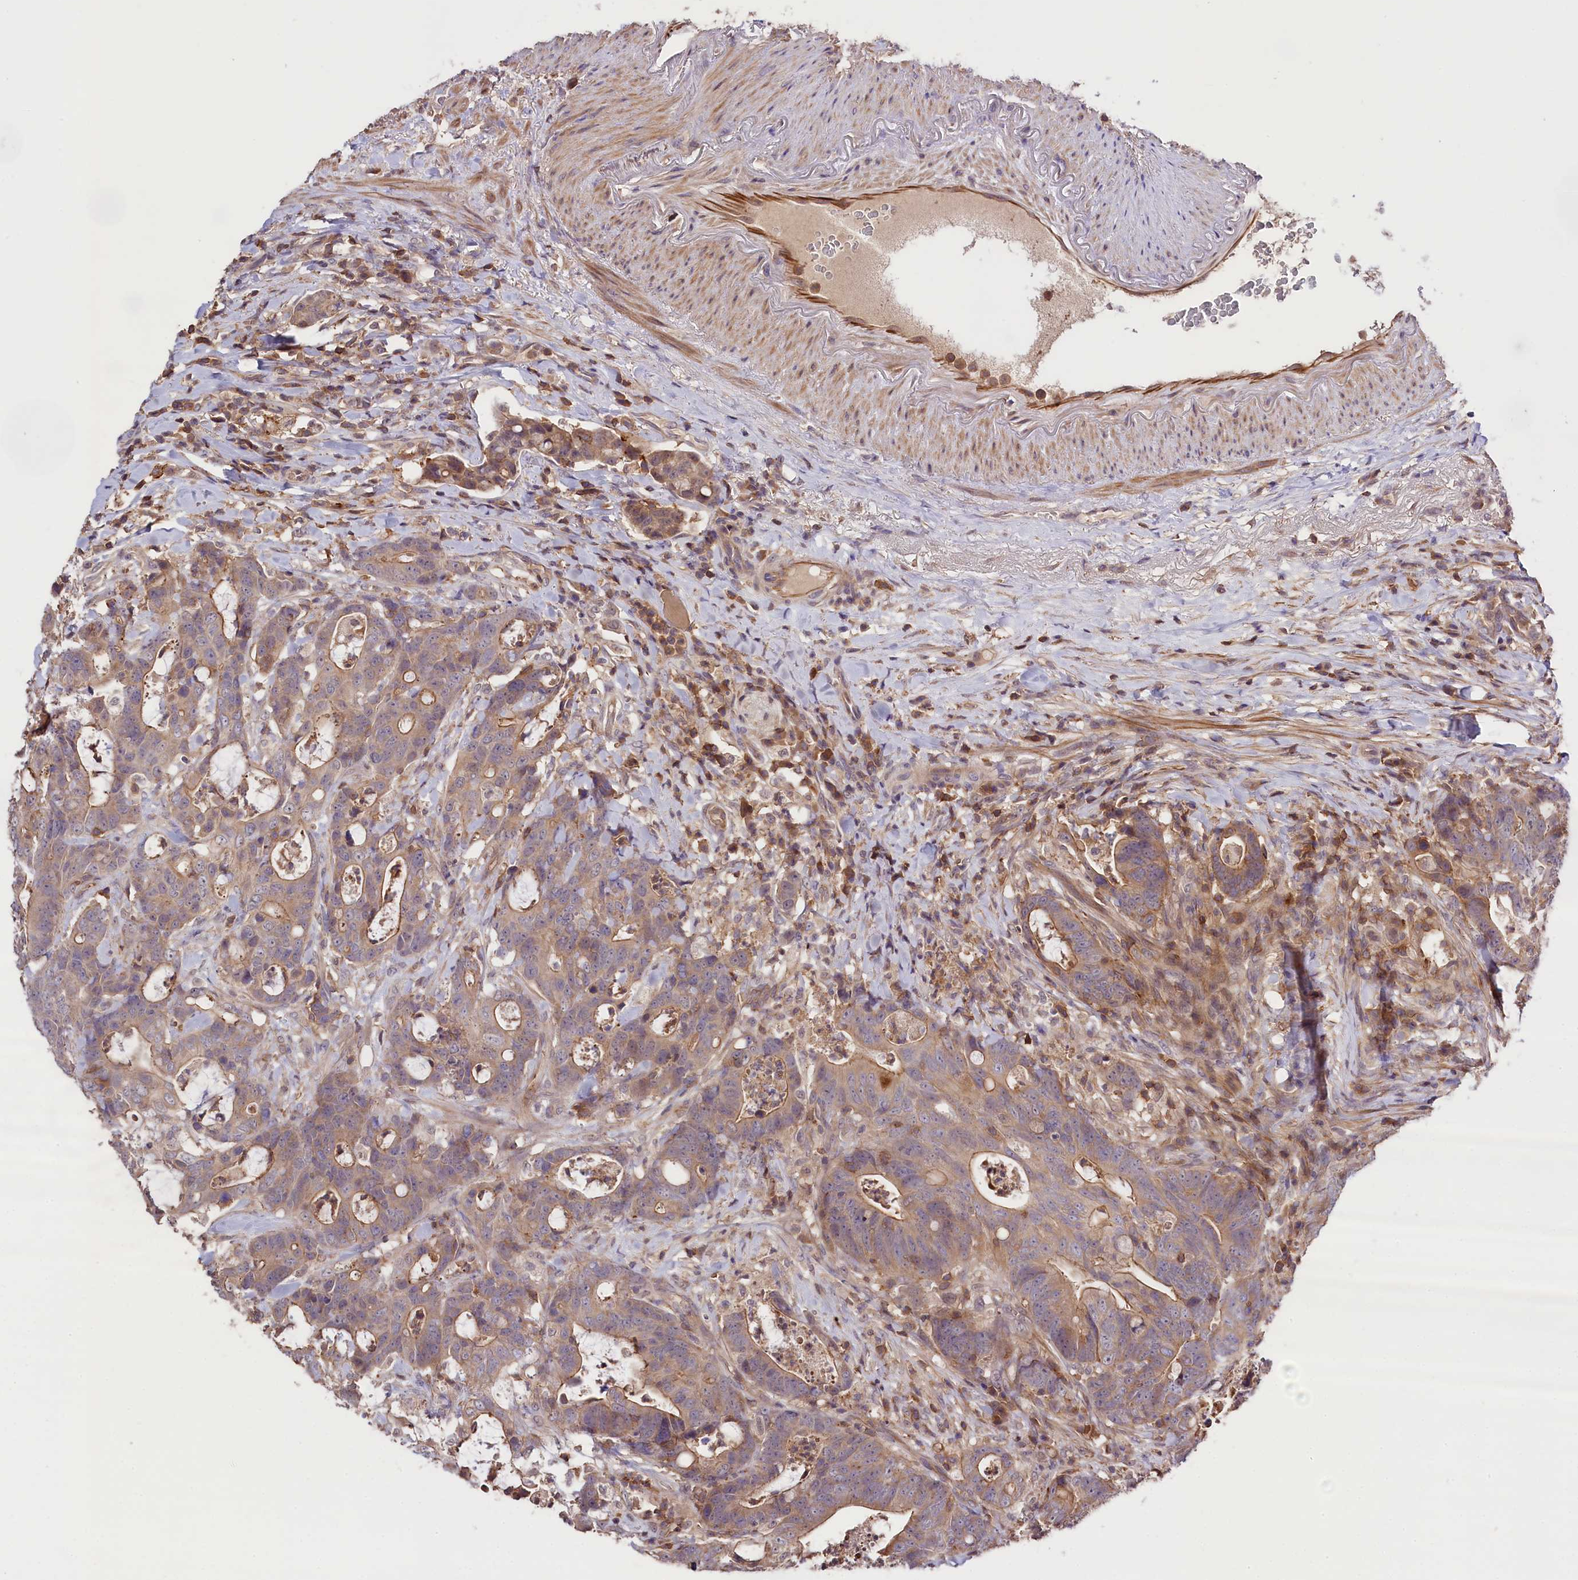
{"staining": {"intensity": "weak", "quantity": ">75%", "location": "cytoplasmic/membranous"}, "tissue": "colorectal cancer", "cell_type": "Tumor cells", "image_type": "cancer", "snomed": [{"axis": "morphology", "description": "Adenocarcinoma, NOS"}, {"axis": "topography", "description": "Colon"}], "caption": "Immunohistochemistry of colorectal cancer shows low levels of weak cytoplasmic/membranous expression in about >75% of tumor cells.", "gene": "SKIDA1", "patient": {"sex": "female", "age": 82}}